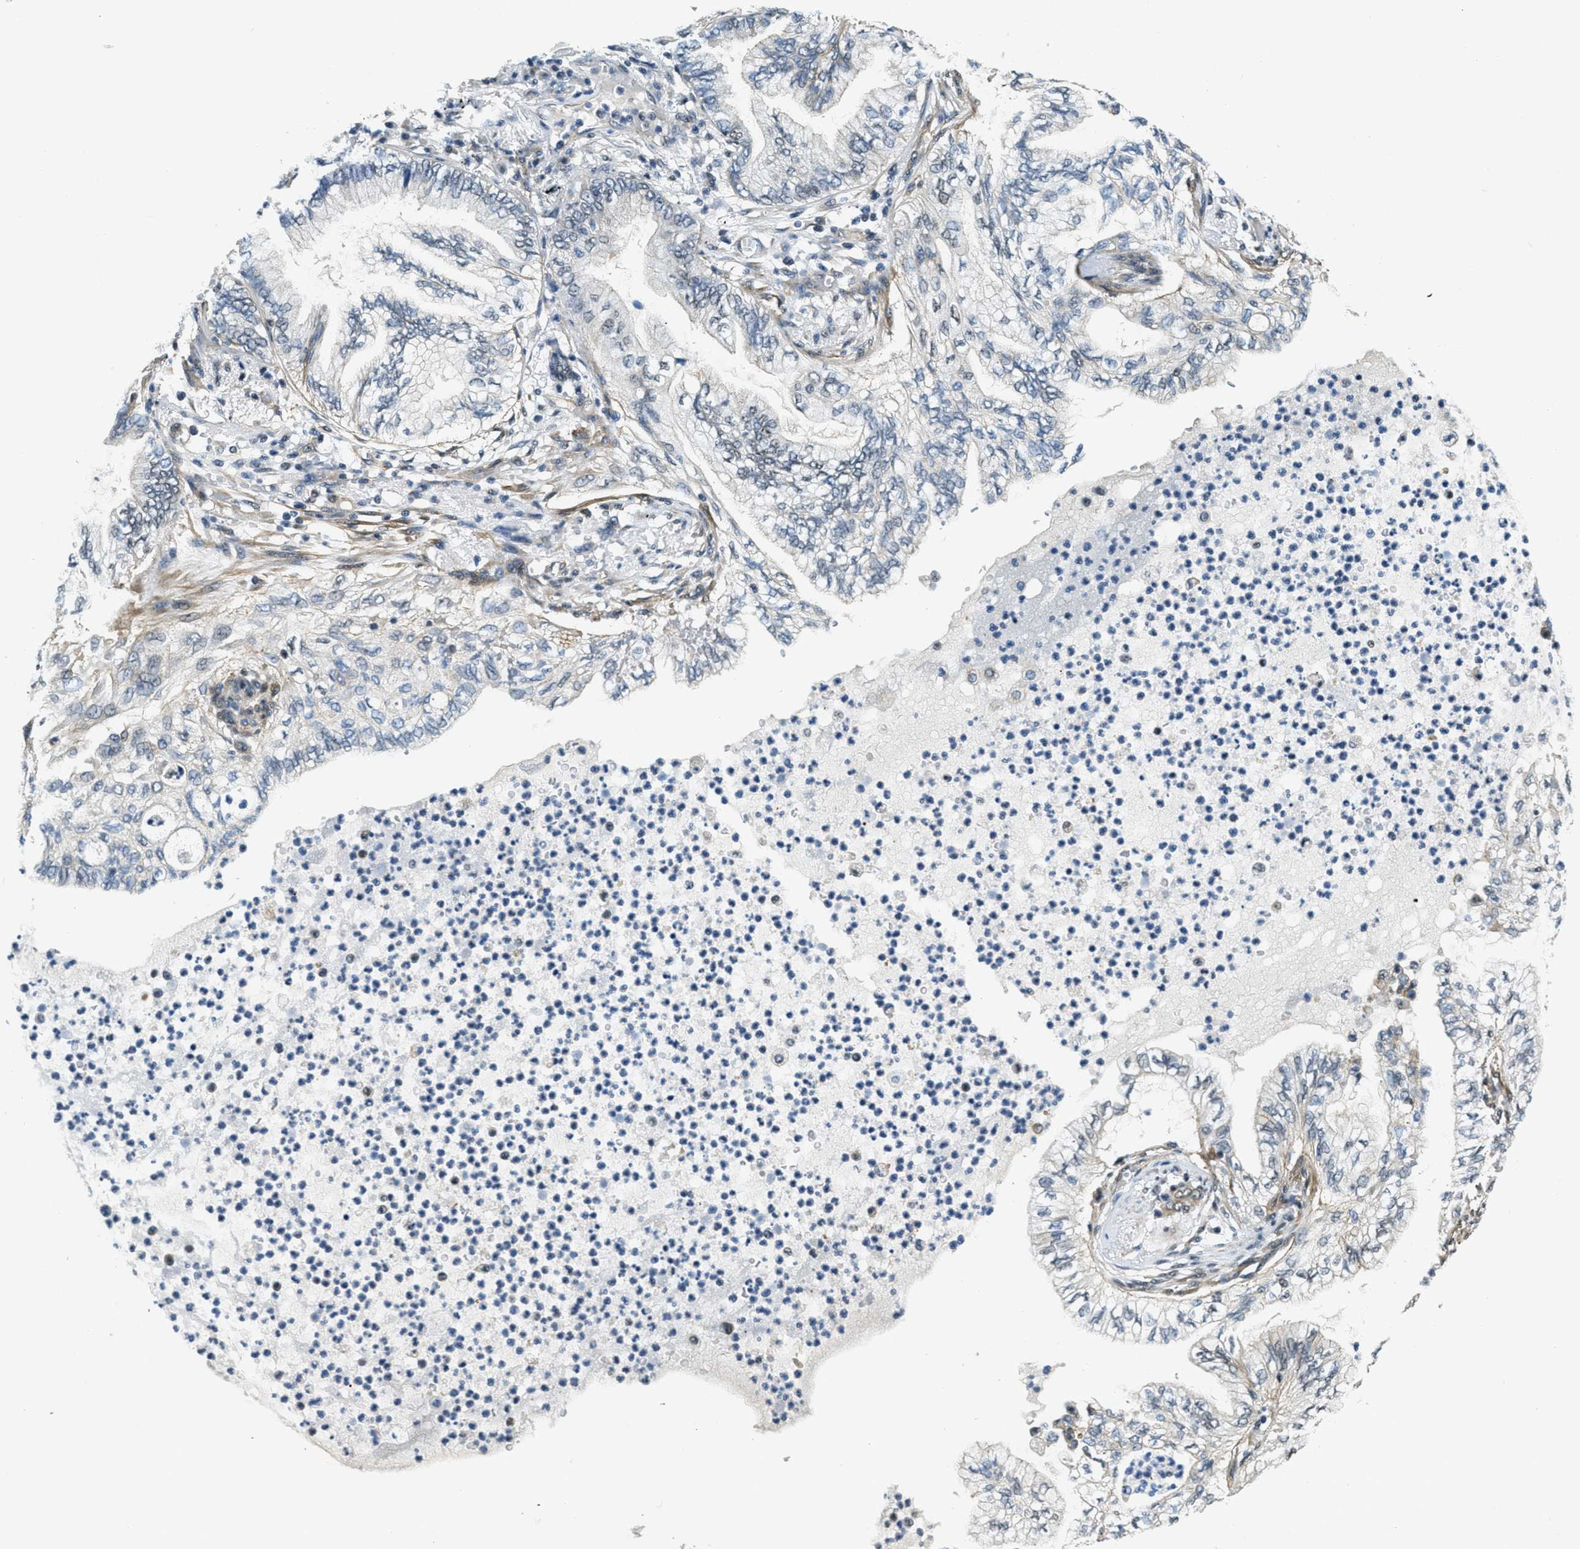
{"staining": {"intensity": "negative", "quantity": "none", "location": "none"}, "tissue": "lung cancer", "cell_type": "Tumor cells", "image_type": "cancer", "snomed": [{"axis": "morphology", "description": "Normal tissue, NOS"}, {"axis": "morphology", "description": "Adenocarcinoma, NOS"}, {"axis": "topography", "description": "Bronchus"}, {"axis": "topography", "description": "Lung"}], "caption": "A histopathology image of human lung adenocarcinoma is negative for staining in tumor cells.", "gene": "CFAP36", "patient": {"sex": "female", "age": 70}}